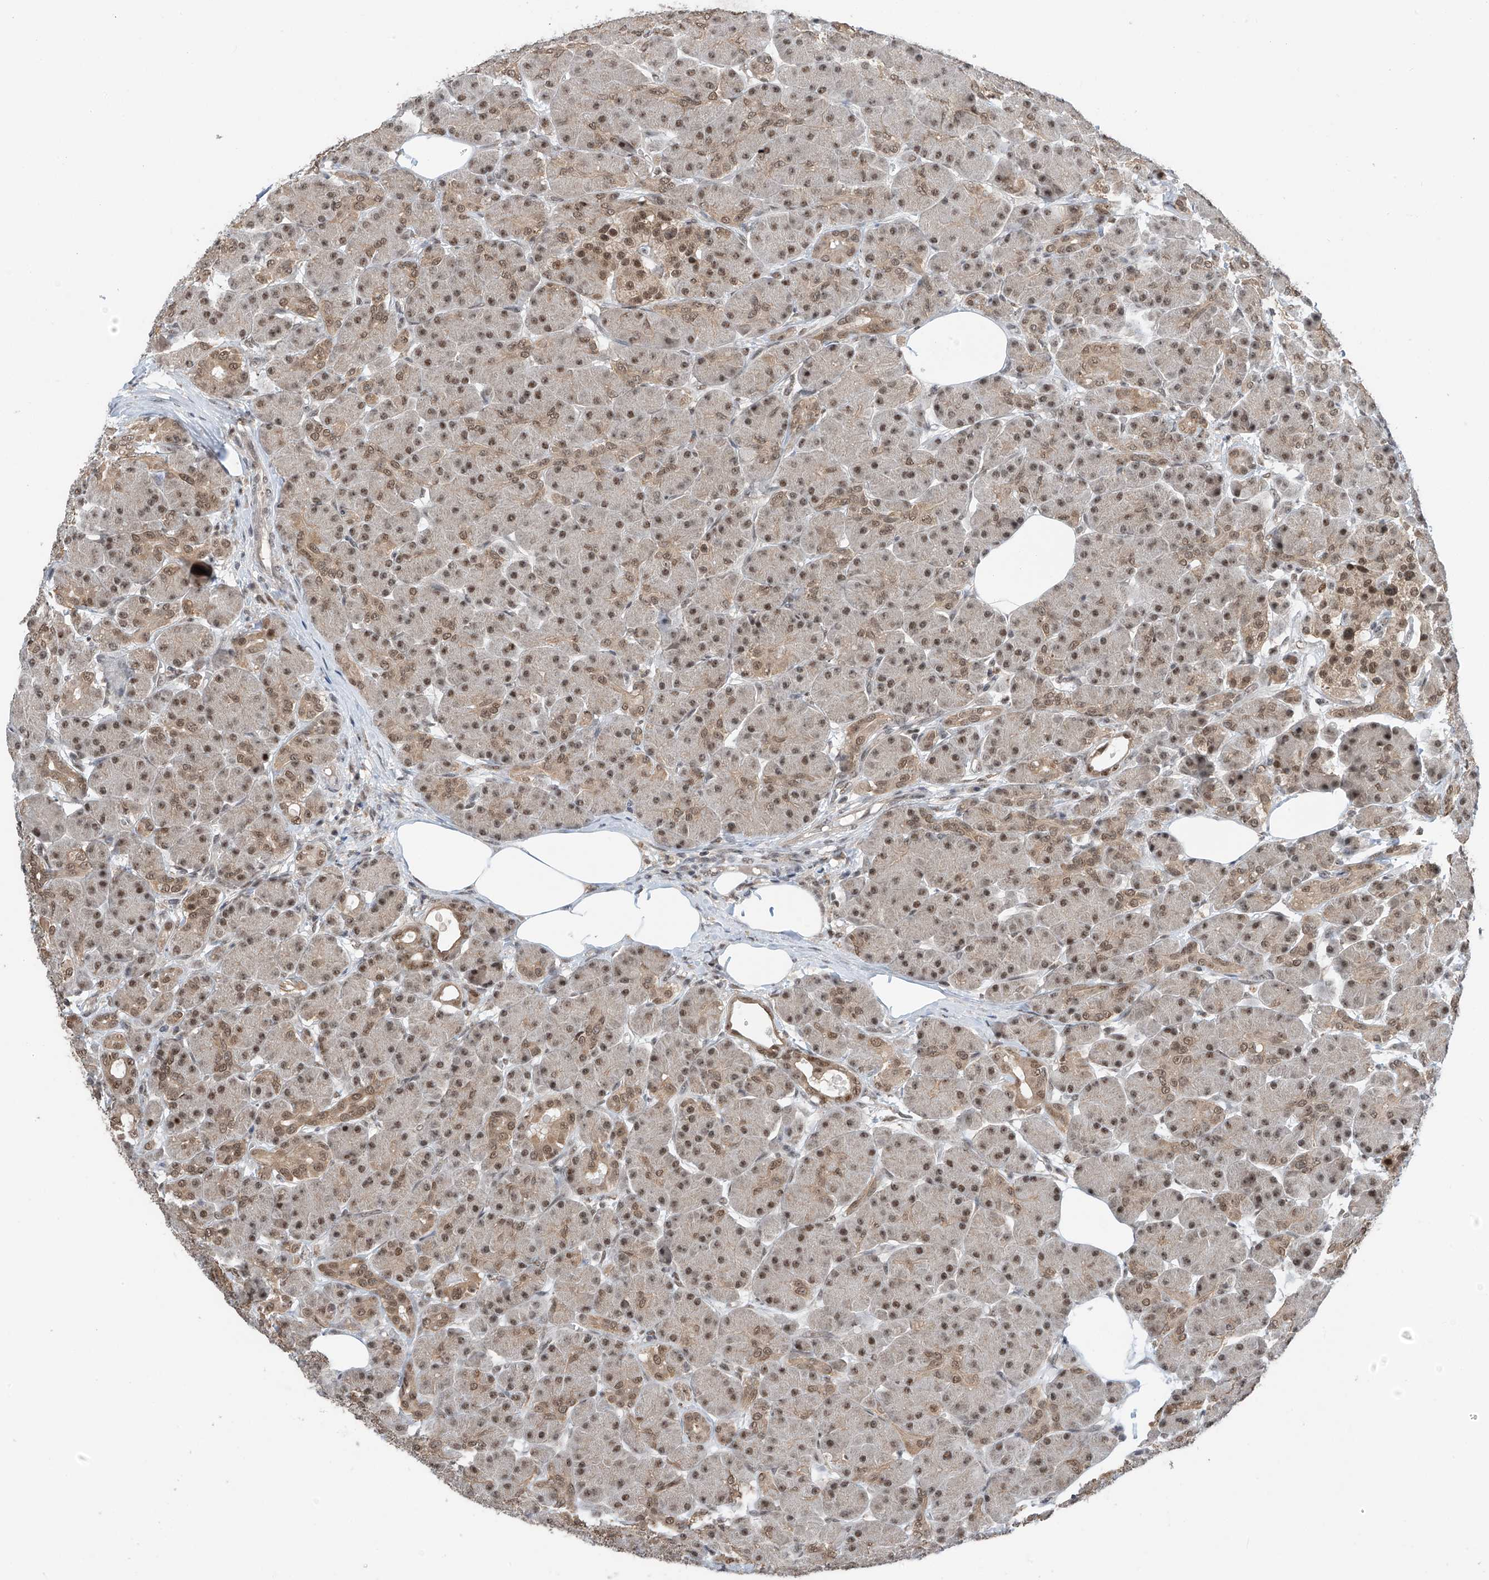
{"staining": {"intensity": "moderate", "quantity": ">75%", "location": "nuclear"}, "tissue": "pancreas", "cell_type": "Exocrine glandular cells", "image_type": "normal", "snomed": [{"axis": "morphology", "description": "Normal tissue, NOS"}, {"axis": "topography", "description": "Pancreas"}], "caption": "A high-resolution image shows IHC staining of normal pancreas, which reveals moderate nuclear positivity in about >75% of exocrine glandular cells.", "gene": "RPAIN", "patient": {"sex": "male", "age": 63}}